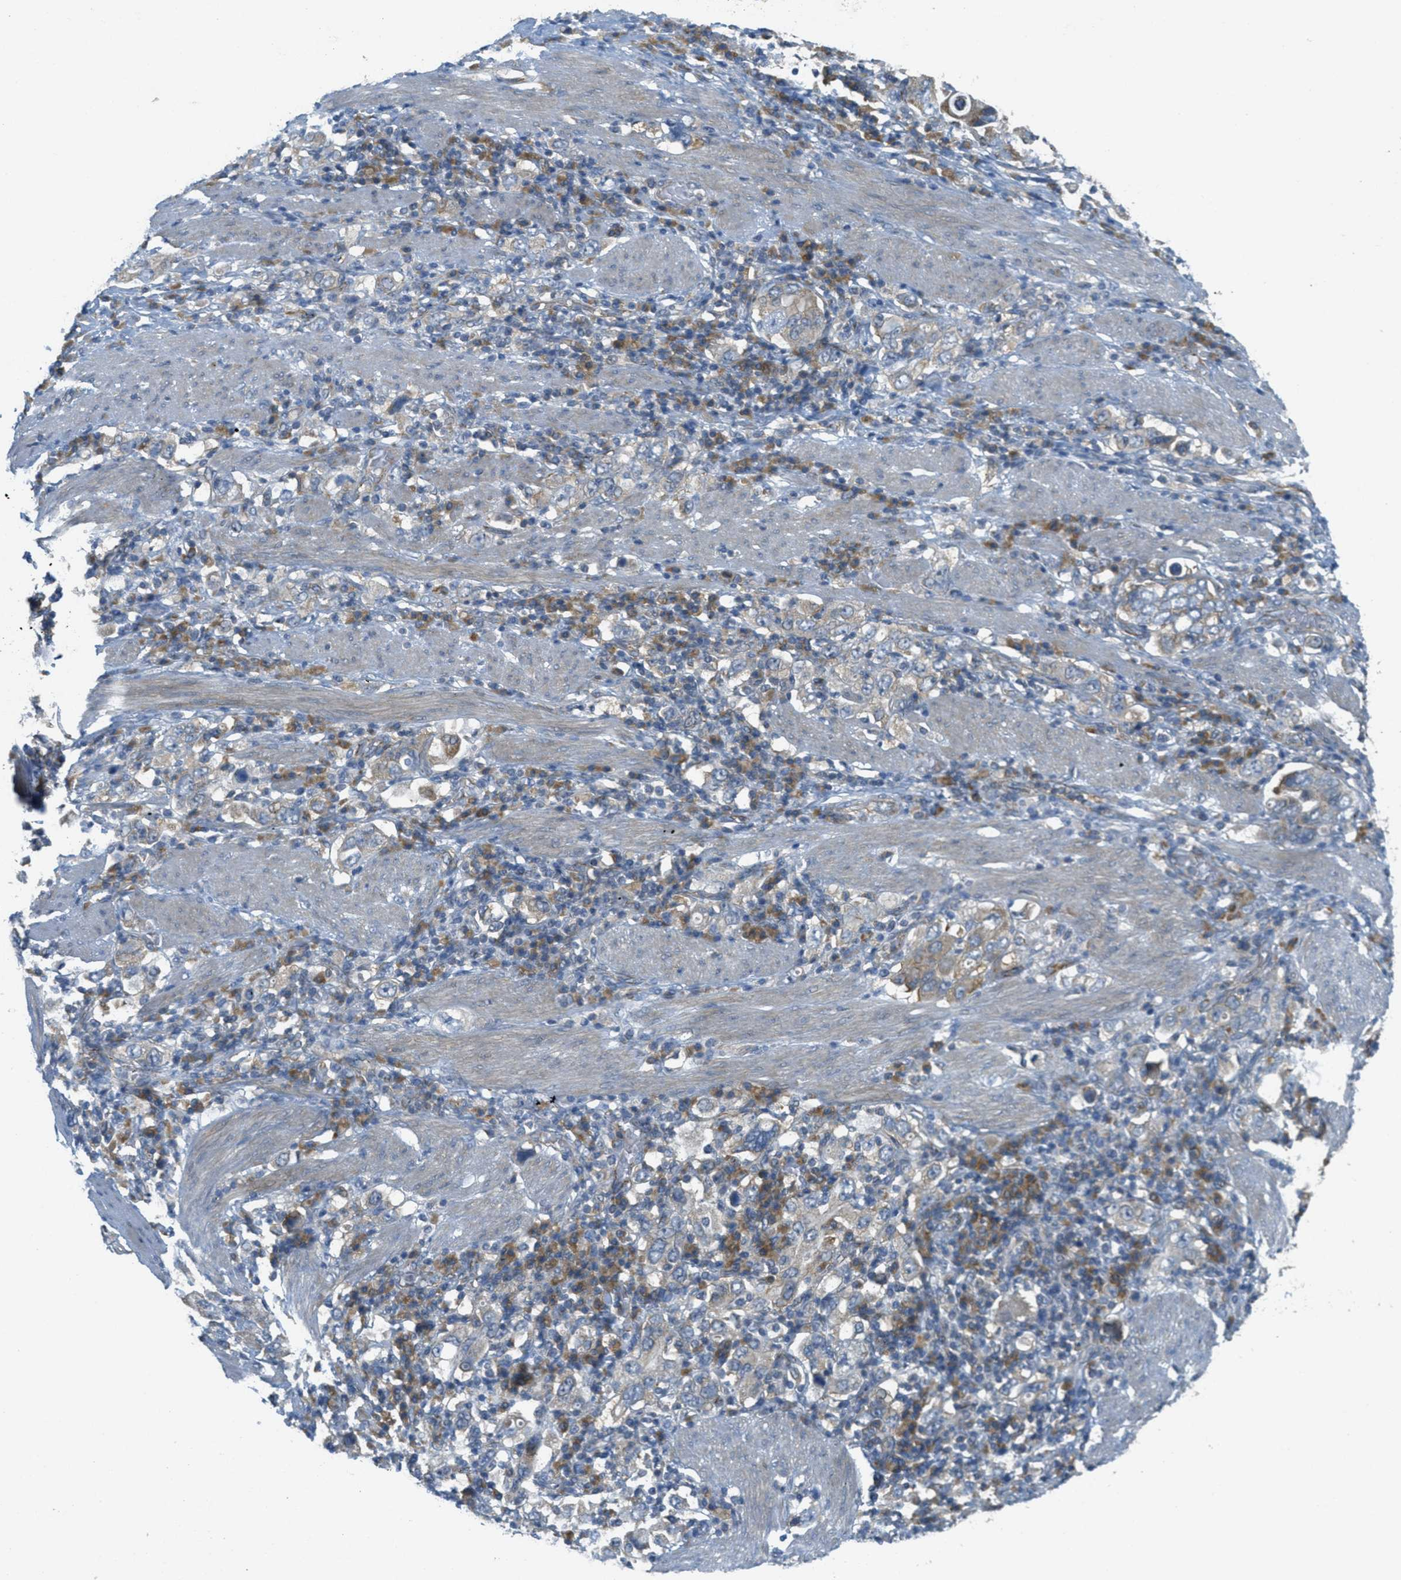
{"staining": {"intensity": "negative", "quantity": "none", "location": "none"}, "tissue": "stomach cancer", "cell_type": "Tumor cells", "image_type": "cancer", "snomed": [{"axis": "morphology", "description": "Adenocarcinoma, NOS"}, {"axis": "topography", "description": "Stomach, upper"}], "caption": "Tumor cells are negative for brown protein staining in stomach adenocarcinoma.", "gene": "JCAD", "patient": {"sex": "male", "age": 62}}